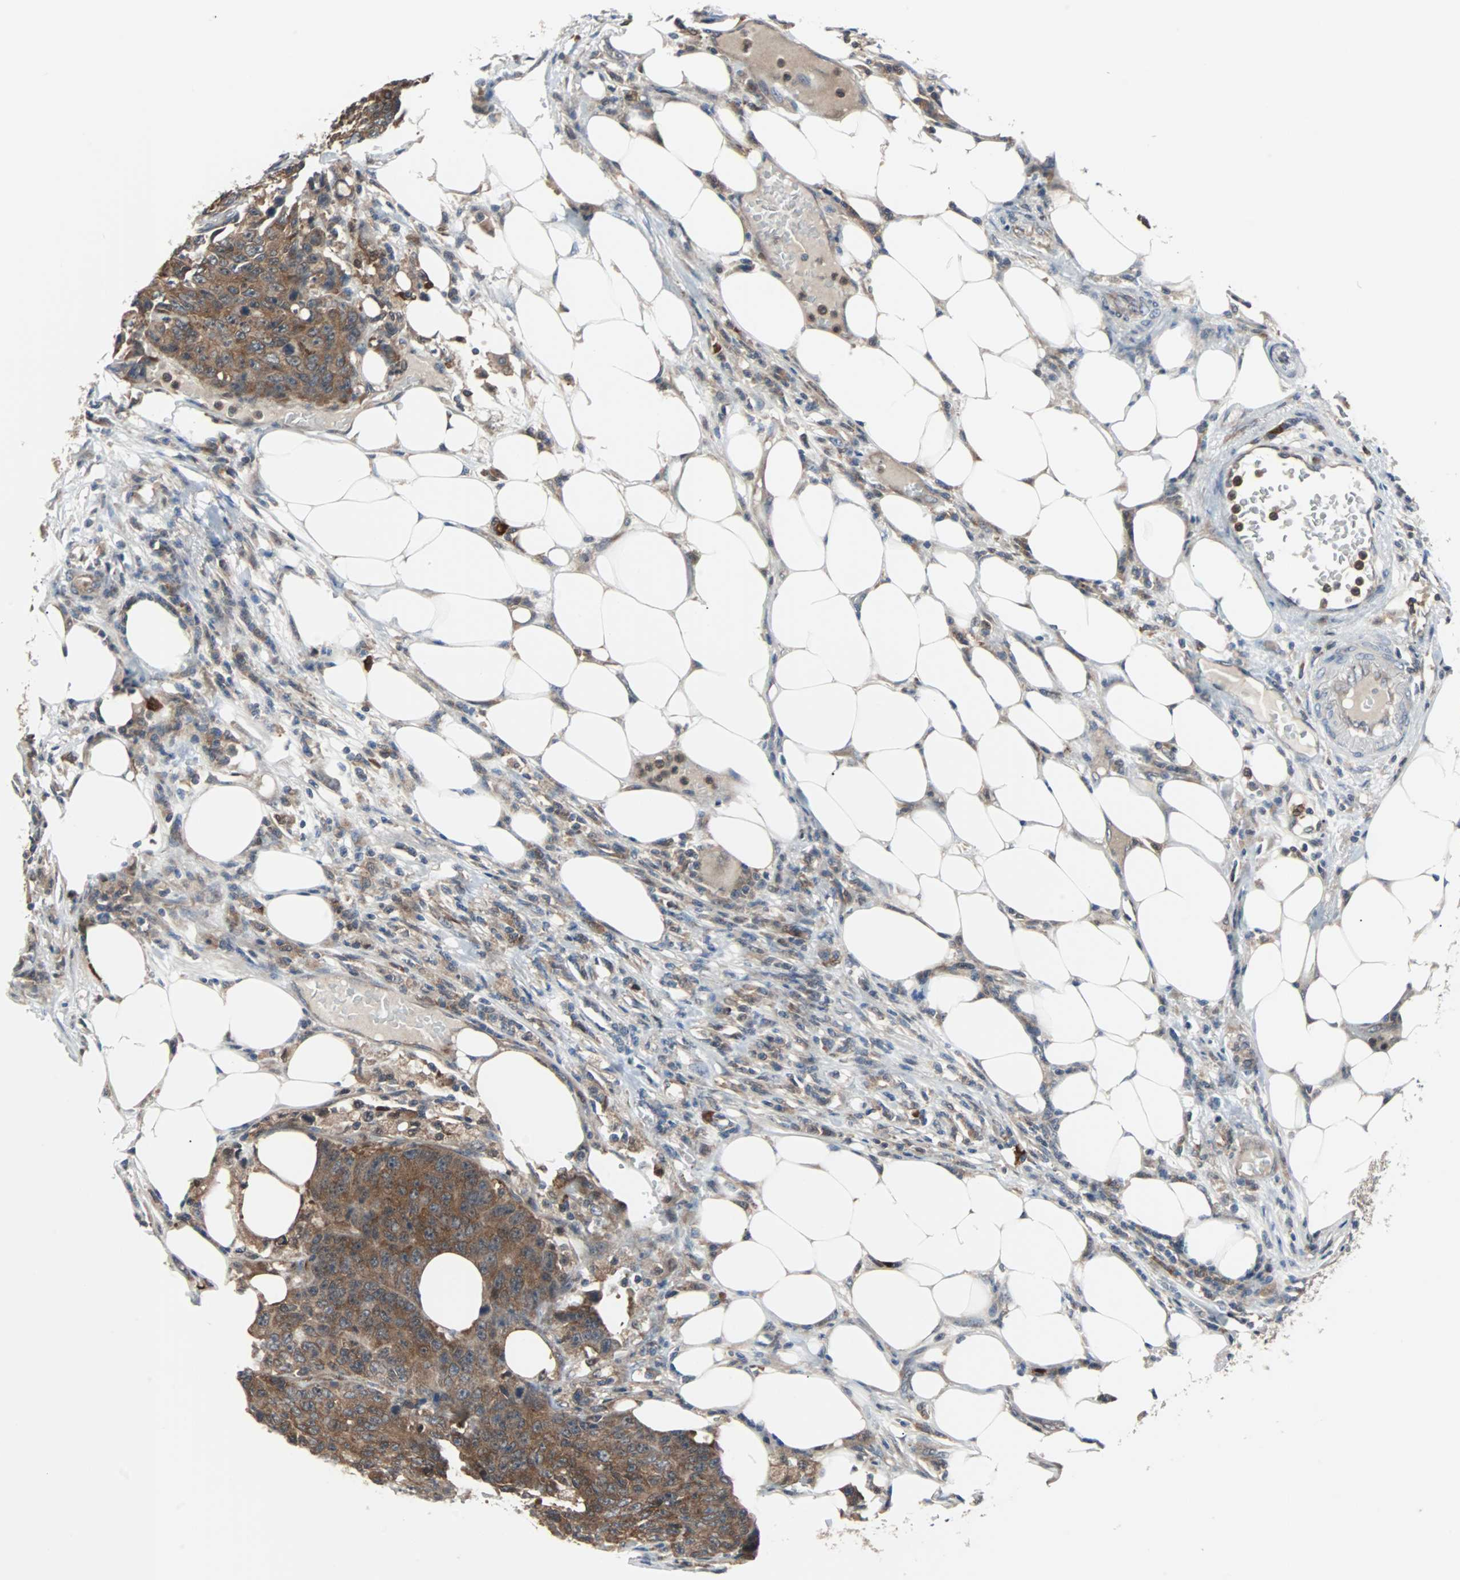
{"staining": {"intensity": "moderate", "quantity": ">75%", "location": "cytoplasmic/membranous"}, "tissue": "colorectal cancer", "cell_type": "Tumor cells", "image_type": "cancer", "snomed": [{"axis": "morphology", "description": "Adenocarcinoma, NOS"}, {"axis": "topography", "description": "Colon"}], "caption": "Protein staining of colorectal cancer (adenocarcinoma) tissue shows moderate cytoplasmic/membranous positivity in approximately >75% of tumor cells.", "gene": "PAK1", "patient": {"sex": "female", "age": 86}}